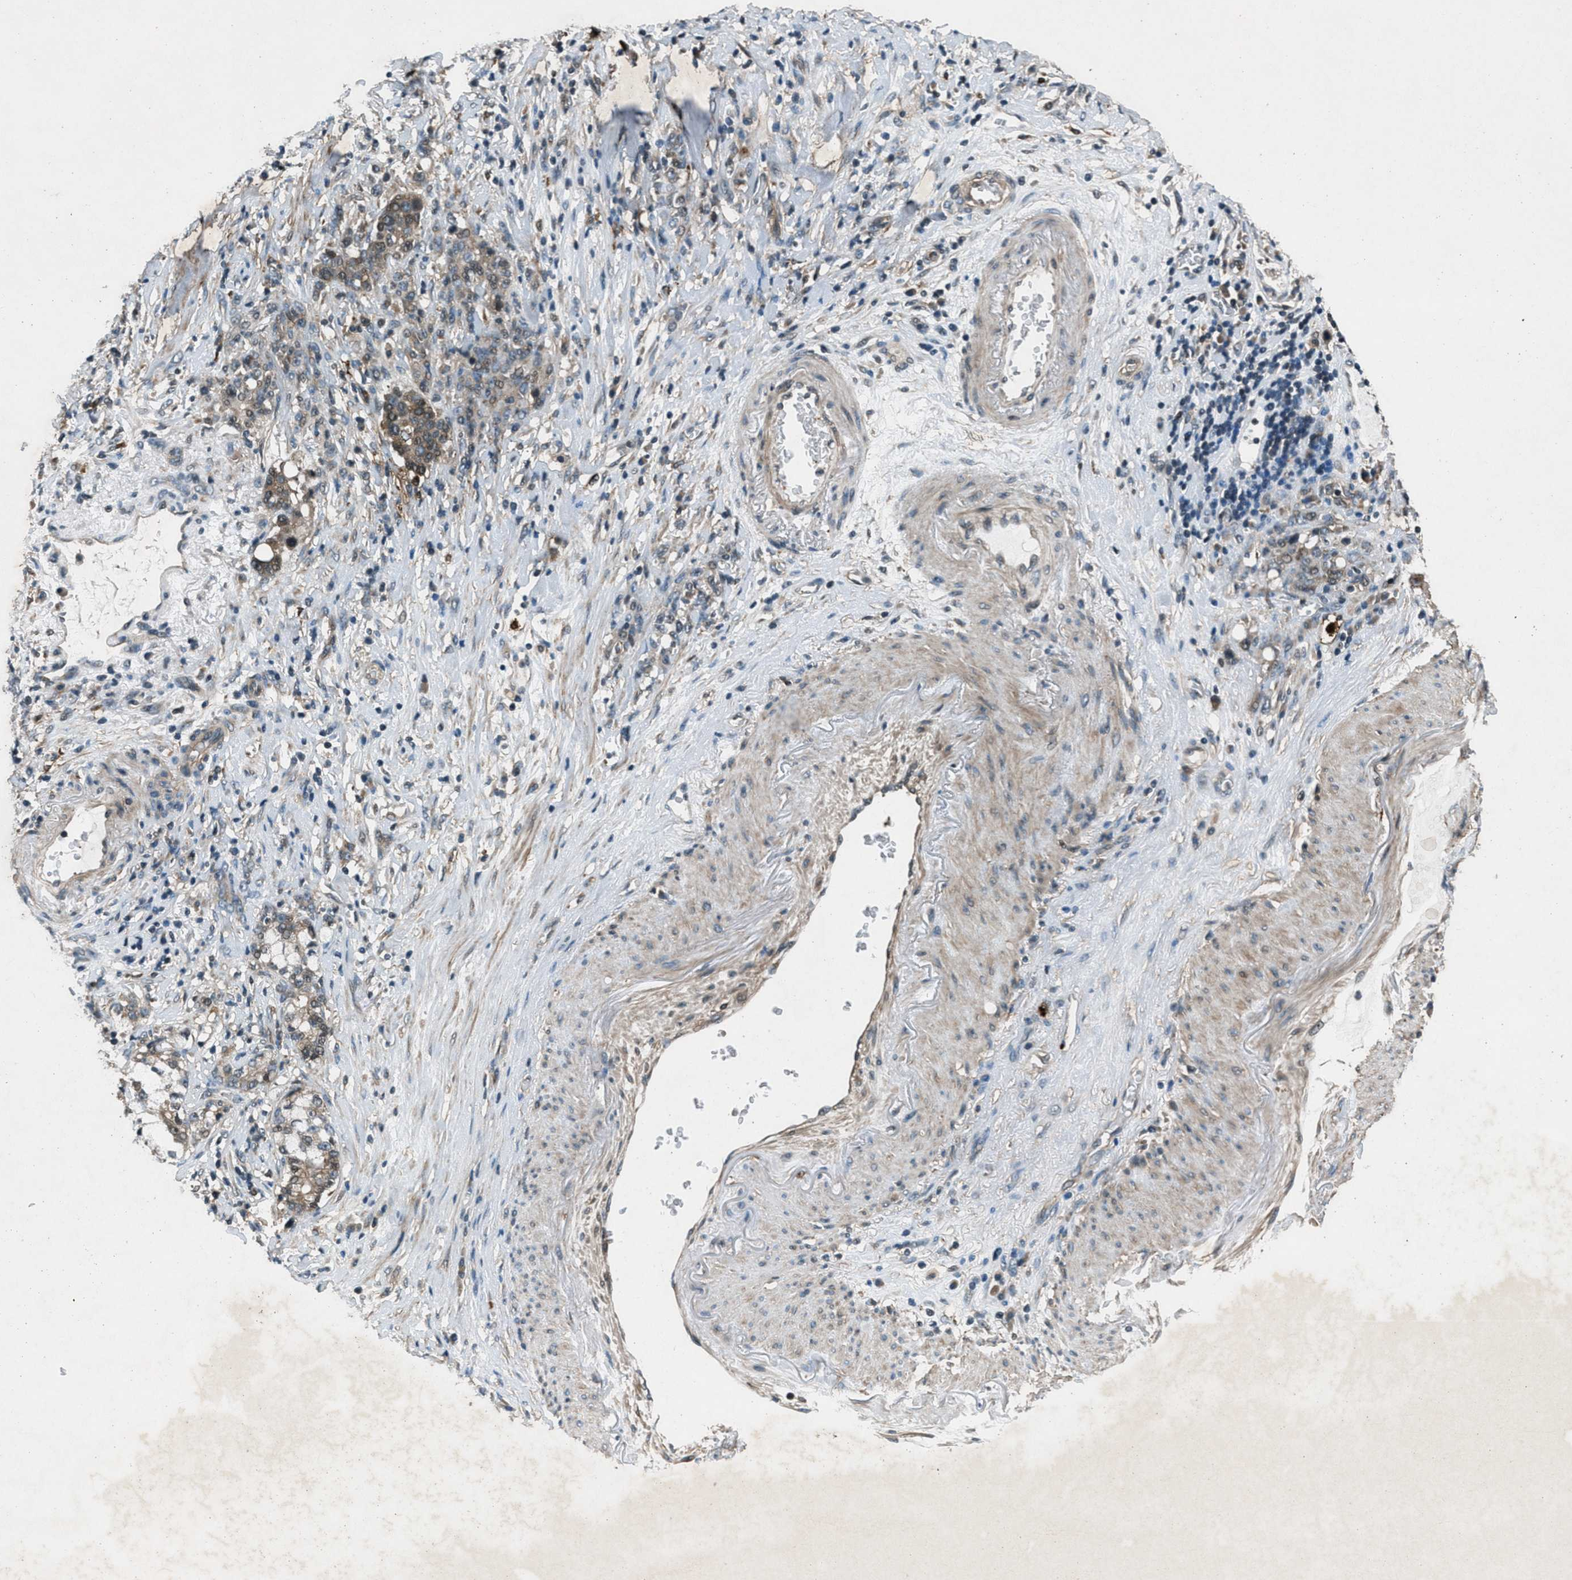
{"staining": {"intensity": "moderate", "quantity": ">75%", "location": "cytoplasmic/membranous"}, "tissue": "stomach cancer", "cell_type": "Tumor cells", "image_type": "cancer", "snomed": [{"axis": "morphology", "description": "Adenocarcinoma, NOS"}, {"axis": "topography", "description": "Stomach, lower"}], "caption": "Stomach cancer stained for a protein exhibits moderate cytoplasmic/membranous positivity in tumor cells.", "gene": "EPSTI1", "patient": {"sex": "male", "age": 88}}